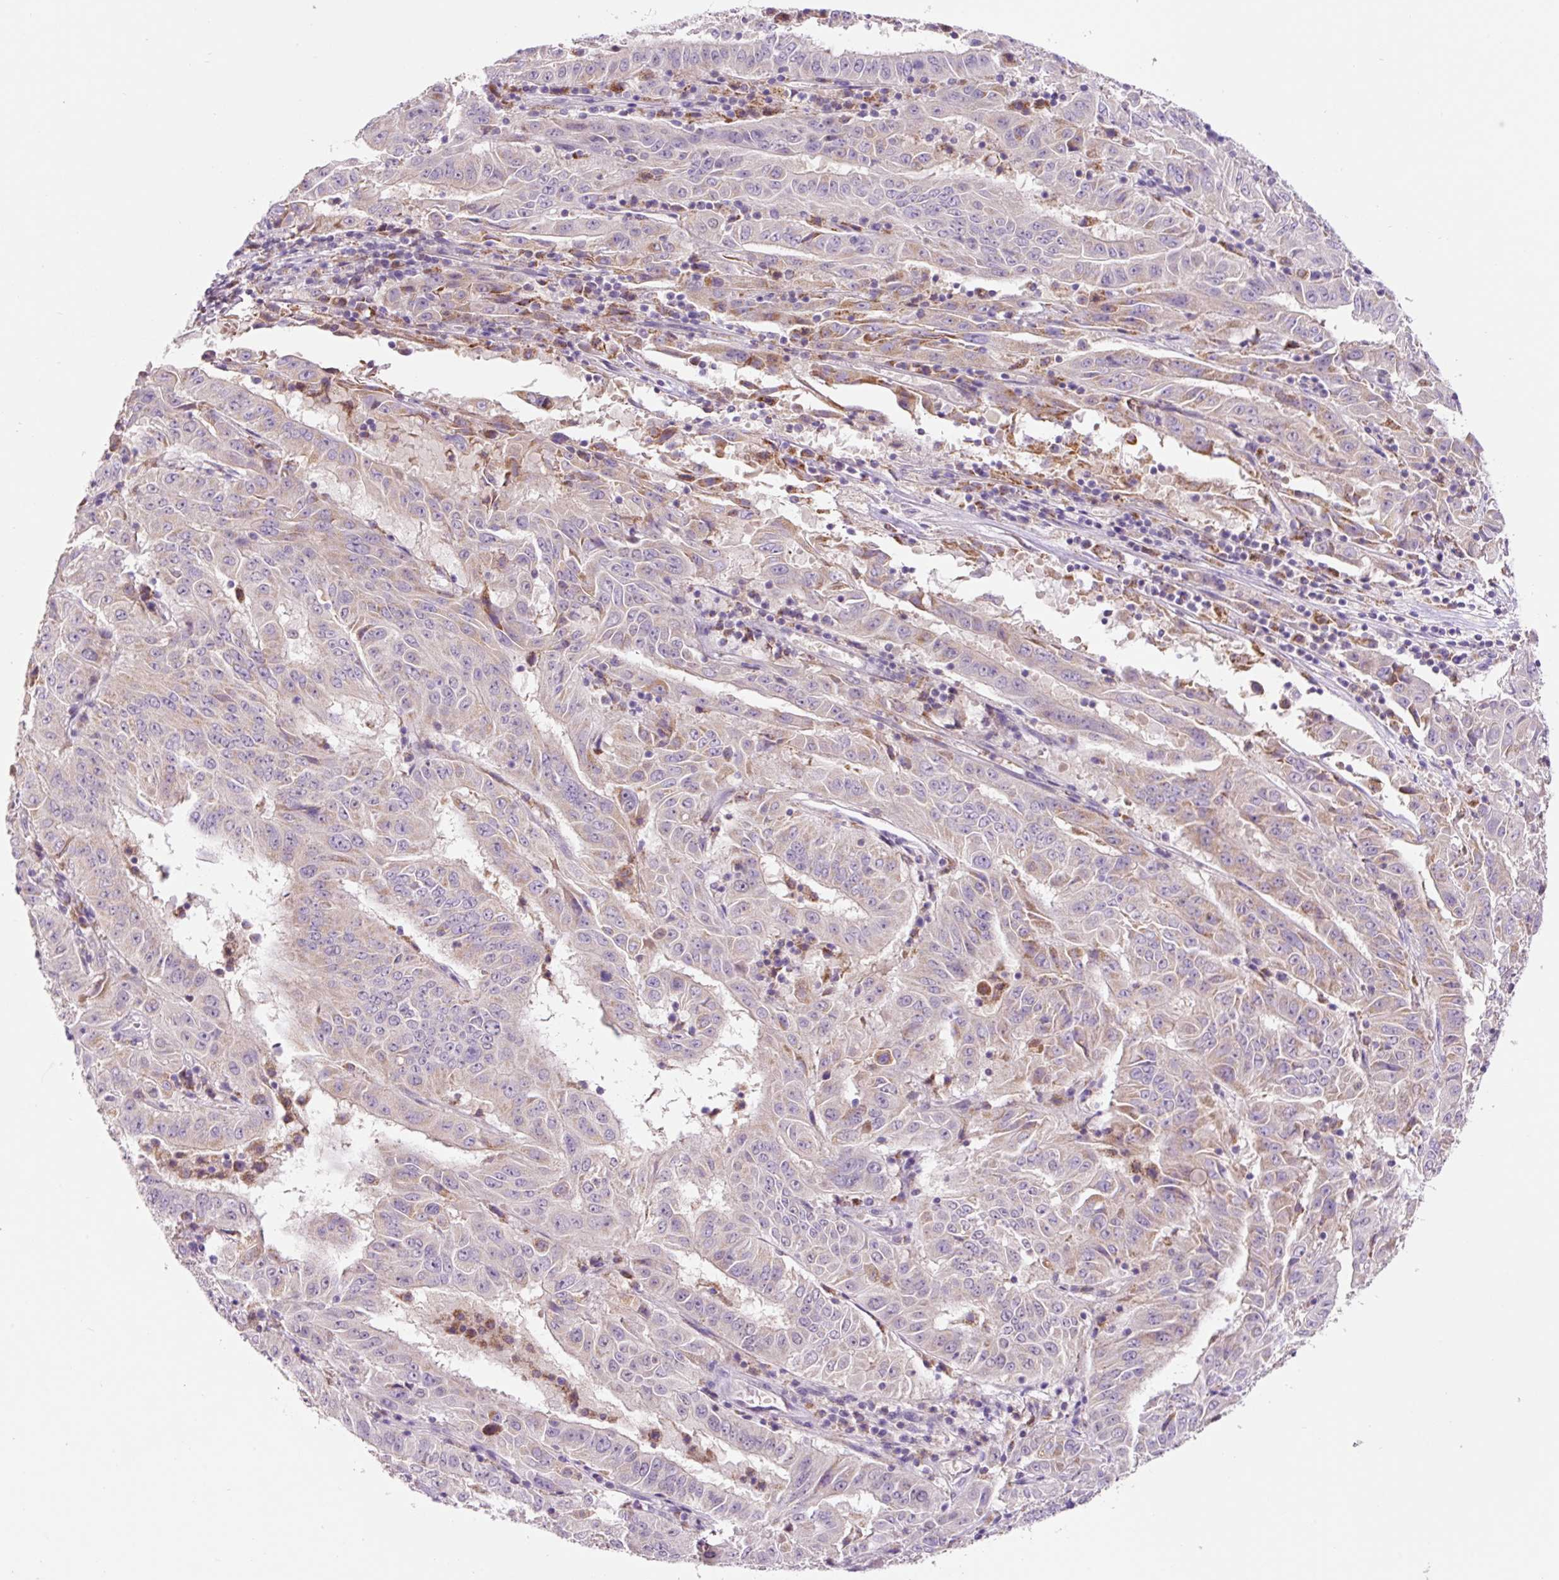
{"staining": {"intensity": "negative", "quantity": "none", "location": "none"}, "tissue": "pancreatic cancer", "cell_type": "Tumor cells", "image_type": "cancer", "snomed": [{"axis": "morphology", "description": "Adenocarcinoma, NOS"}, {"axis": "topography", "description": "Pancreas"}], "caption": "Adenocarcinoma (pancreatic) was stained to show a protein in brown. There is no significant staining in tumor cells.", "gene": "PCK2", "patient": {"sex": "male", "age": 63}}